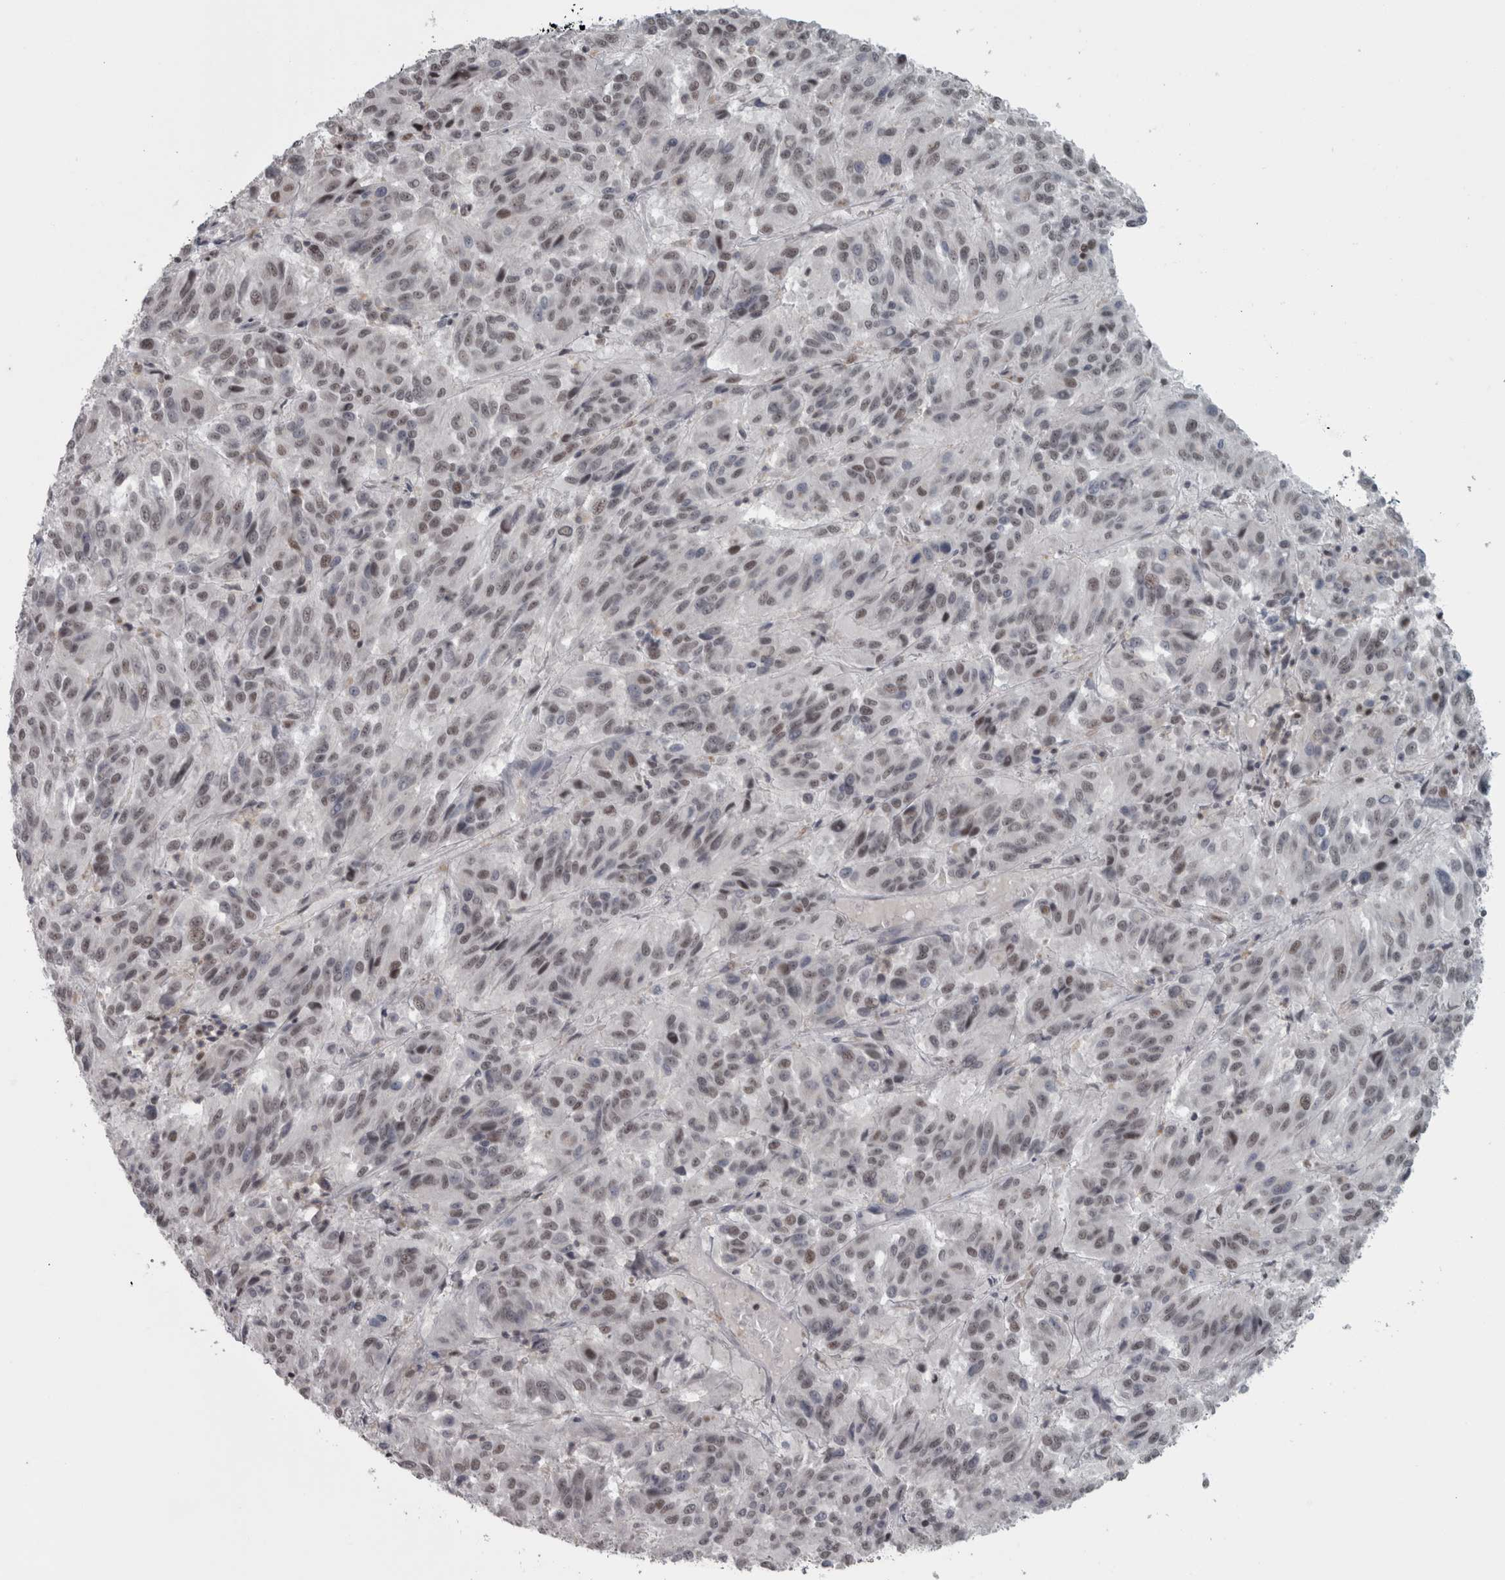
{"staining": {"intensity": "weak", "quantity": "<25%", "location": "nuclear"}, "tissue": "melanoma", "cell_type": "Tumor cells", "image_type": "cancer", "snomed": [{"axis": "morphology", "description": "Malignant melanoma, Metastatic site"}, {"axis": "topography", "description": "Lung"}], "caption": "DAB (3,3'-diaminobenzidine) immunohistochemical staining of malignant melanoma (metastatic site) demonstrates no significant expression in tumor cells.", "gene": "MICU3", "patient": {"sex": "male", "age": 64}}